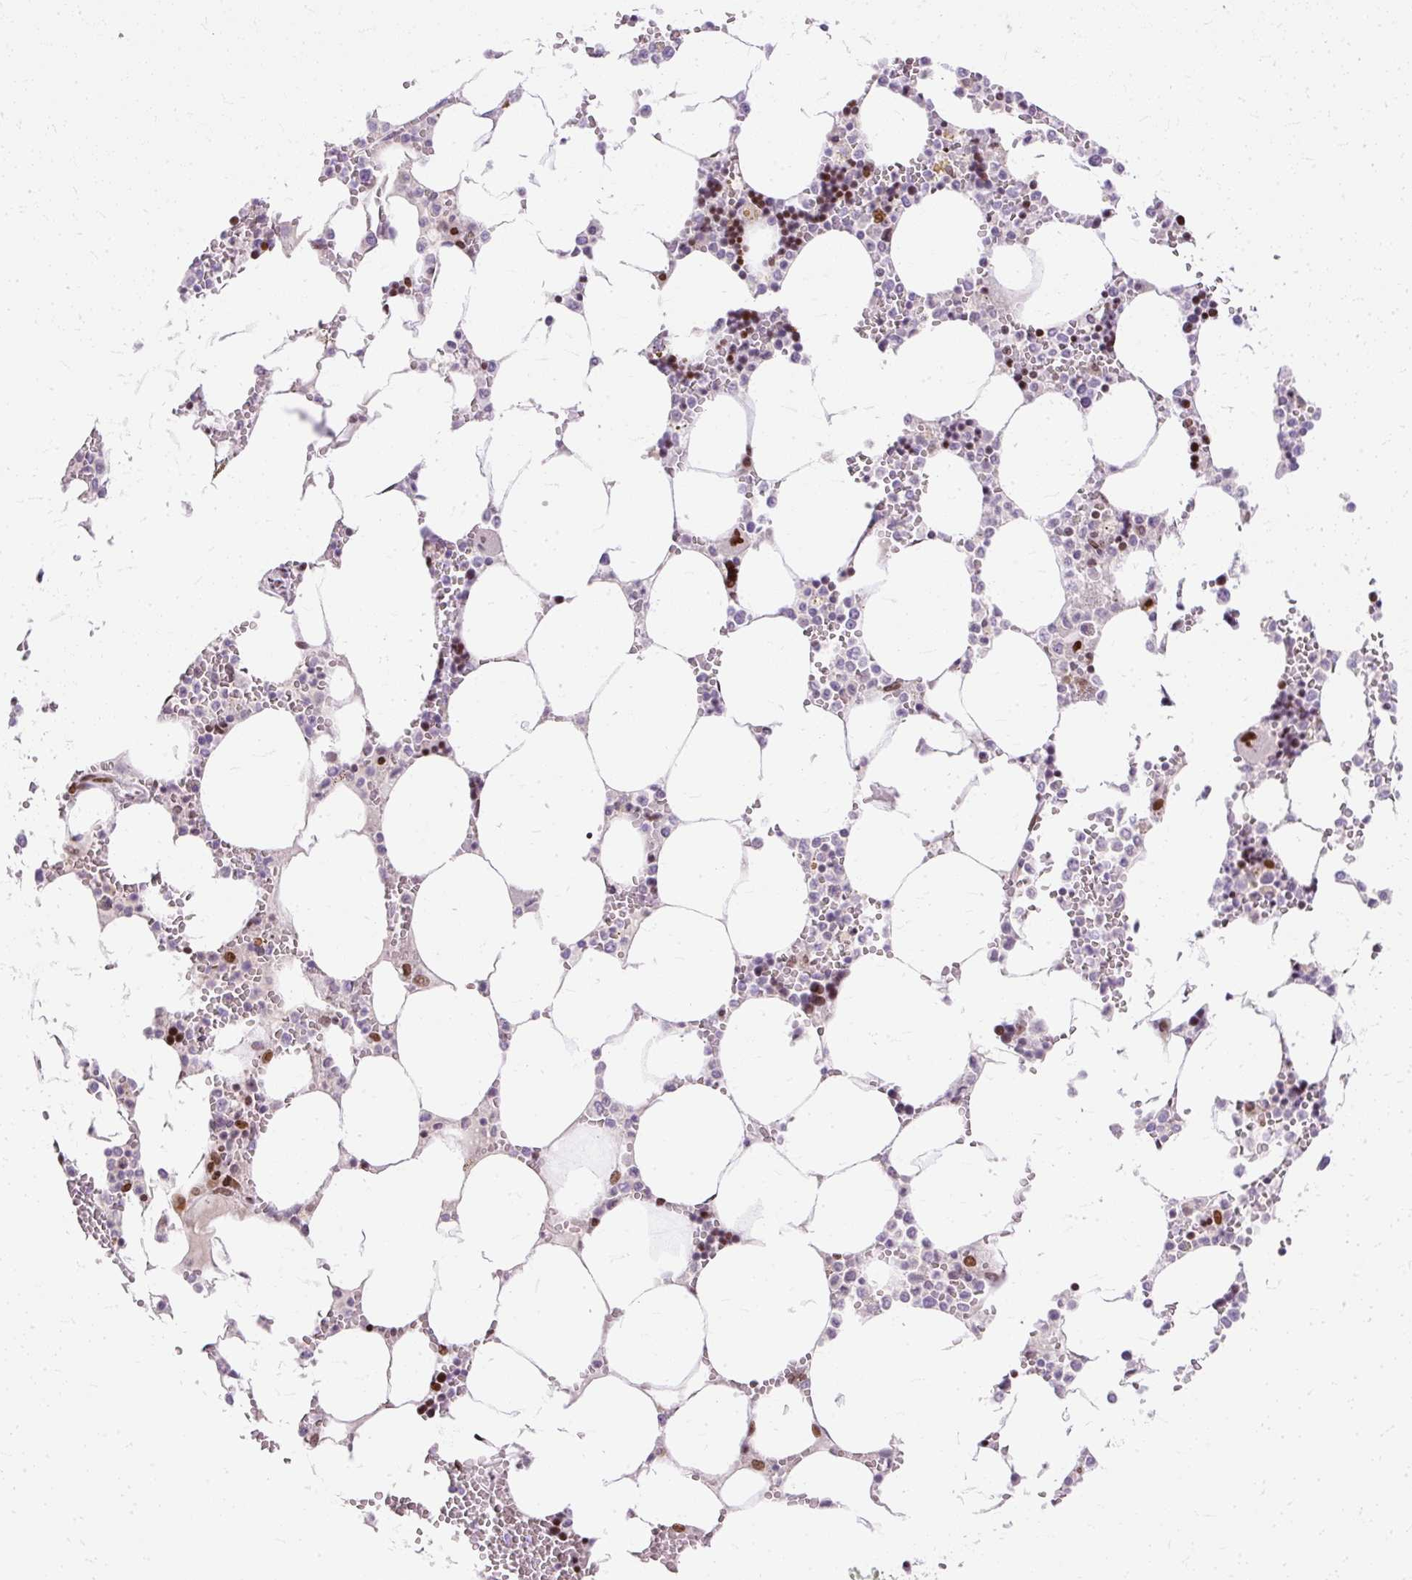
{"staining": {"intensity": "strong", "quantity": "25%-75%", "location": "nuclear"}, "tissue": "bone marrow", "cell_type": "Hematopoietic cells", "image_type": "normal", "snomed": [{"axis": "morphology", "description": "Normal tissue, NOS"}, {"axis": "topography", "description": "Bone marrow"}], "caption": "A brown stain labels strong nuclear staining of a protein in hematopoietic cells of unremarkable human bone marrow. Using DAB (brown) and hematoxylin (blue) stains, captured at high magnification using brightfield microscopy.", "gene": "TMEM177", "patient": {"sex": "male", "age": 64}}